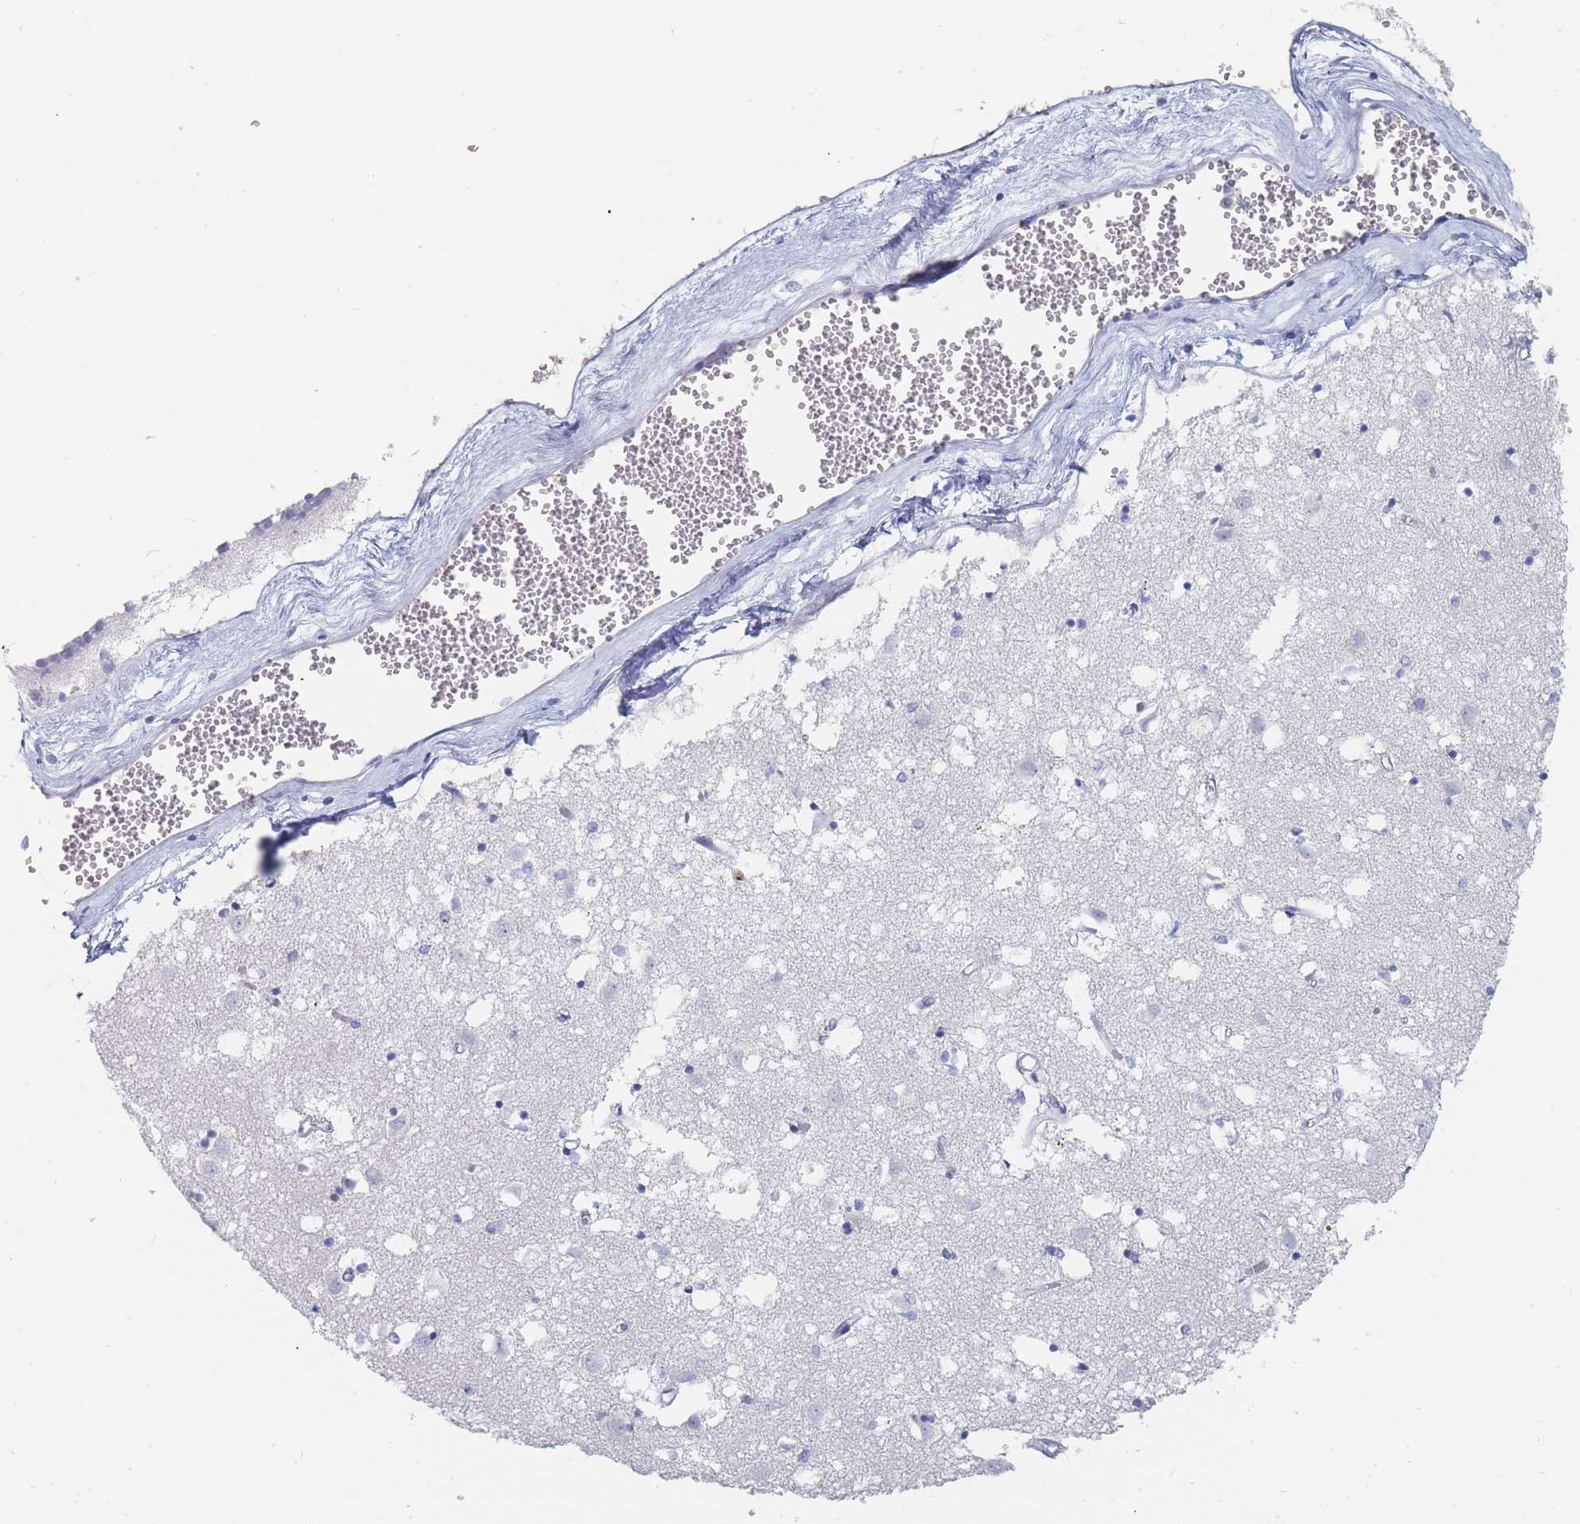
{"staining": {"intensity": "negative", "quantity": "none", "location": "none"}, "tissue": "caudate", "cell_type": "Glial cells", "image_type": "normal", "snomed": [{"axis": "morphology", "description": "Normal tissue, NOS"}, {"axis": "topography", "description": "Lateral ventricle wall"}], "caption": "Immunohistochemistry photomicrograph of benign caudate stained for a protein (brown), which shows no positivity in glial cells.", "gene": "SLC25A35", "patient": {"sex": "male", "age": 70}}